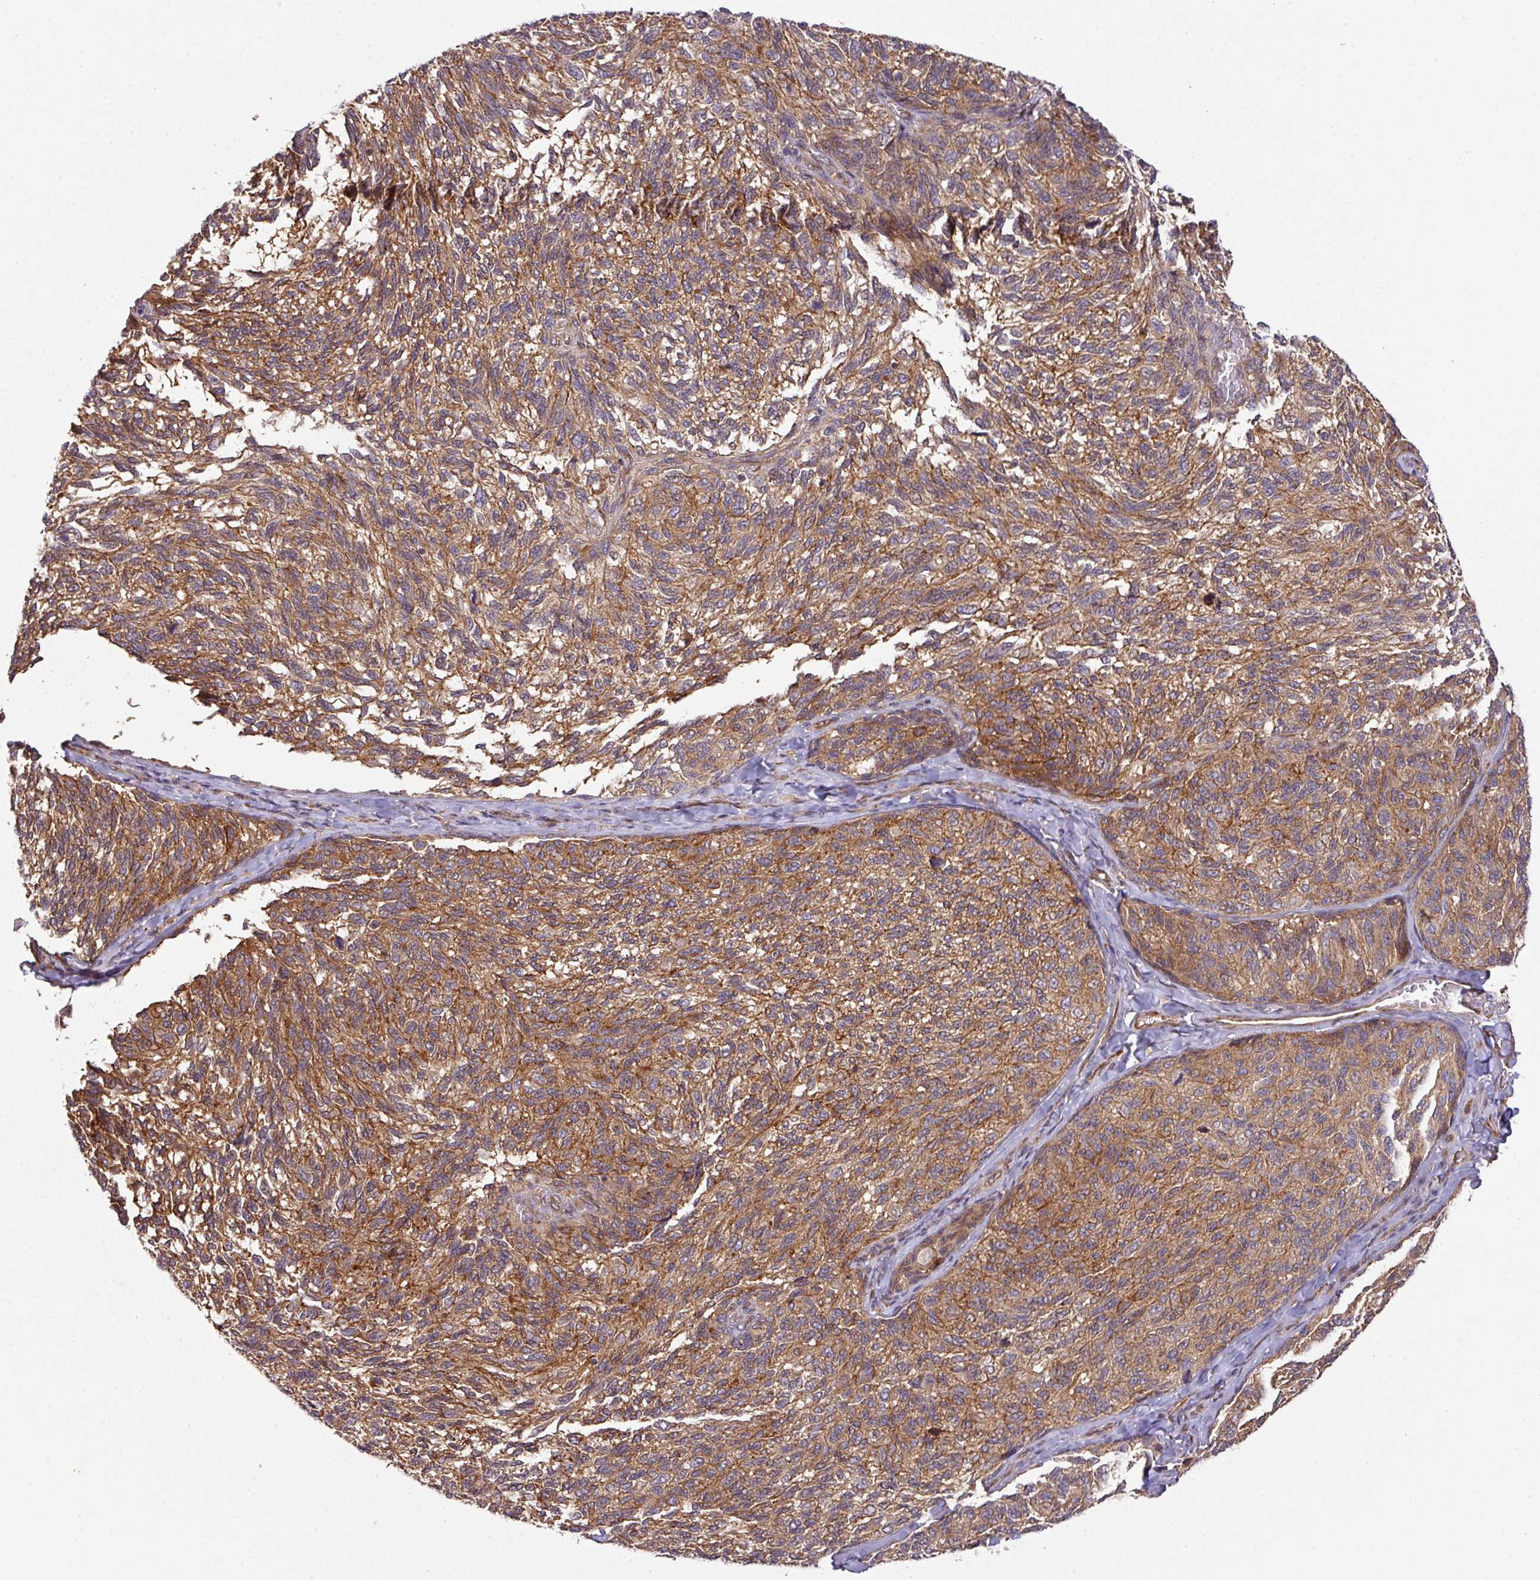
{"staining": {"intensity": "moderate", "quantity": ">75%", "location": "cytoplasmic/membranous"}, "tissue": "melanoma", "cell_type": "Tumor cells", "image_type": "cancer", "snomed": [{"axis": "morphology", "description": "Malignant melanoma, NOS"}, {"axis": "topography", "description": "Skin"}], "caption": "Immunohistochemical staining of malignant melanoma displays medium levels of moderate cytoplasmic/membranous expression in about >75% of tumor cells.", "gene": "CYFIP2", "patient": {"sex": "female", "age": 73}}